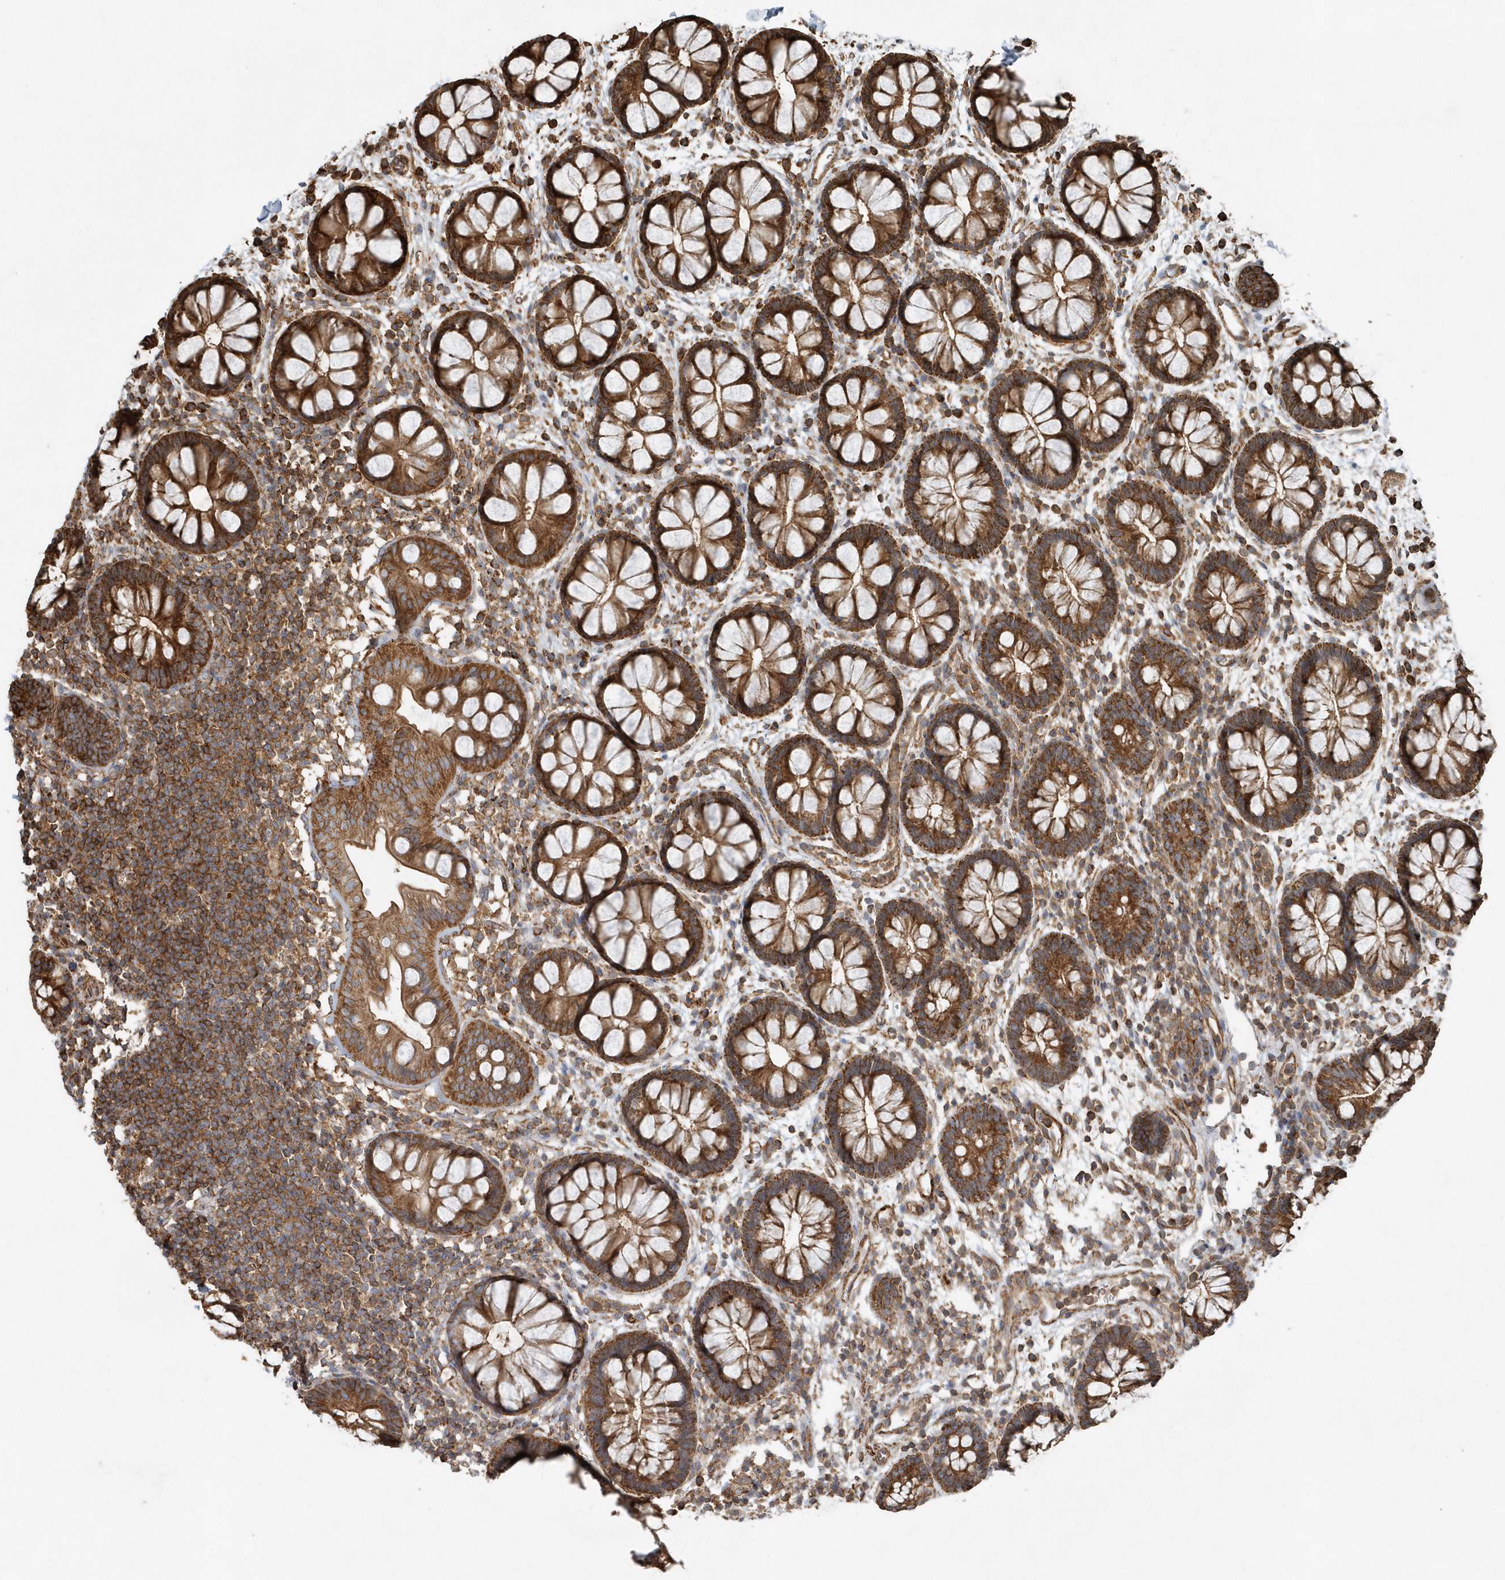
{"staining": {"intensity": "strong", "quantity": ">75%", "location": "cytoplasmic/membranous"}, "tissue": "rectum", "cell_type": "Glandular cells", "image_type": "normal", "snomed": [{"axis": "morphology", "description": "Normal tissue, NOS"}, {"axis": "topography", "description": "Rectum"}], "caption": "Immunohistochemical staining of benign rectum reveals >75% levels of strong cytoplasmic/membranous protein staining in approximately >75% of glandular cells.", "gene": "MMUT", "patient": {"sex": "female", "age": 24}}